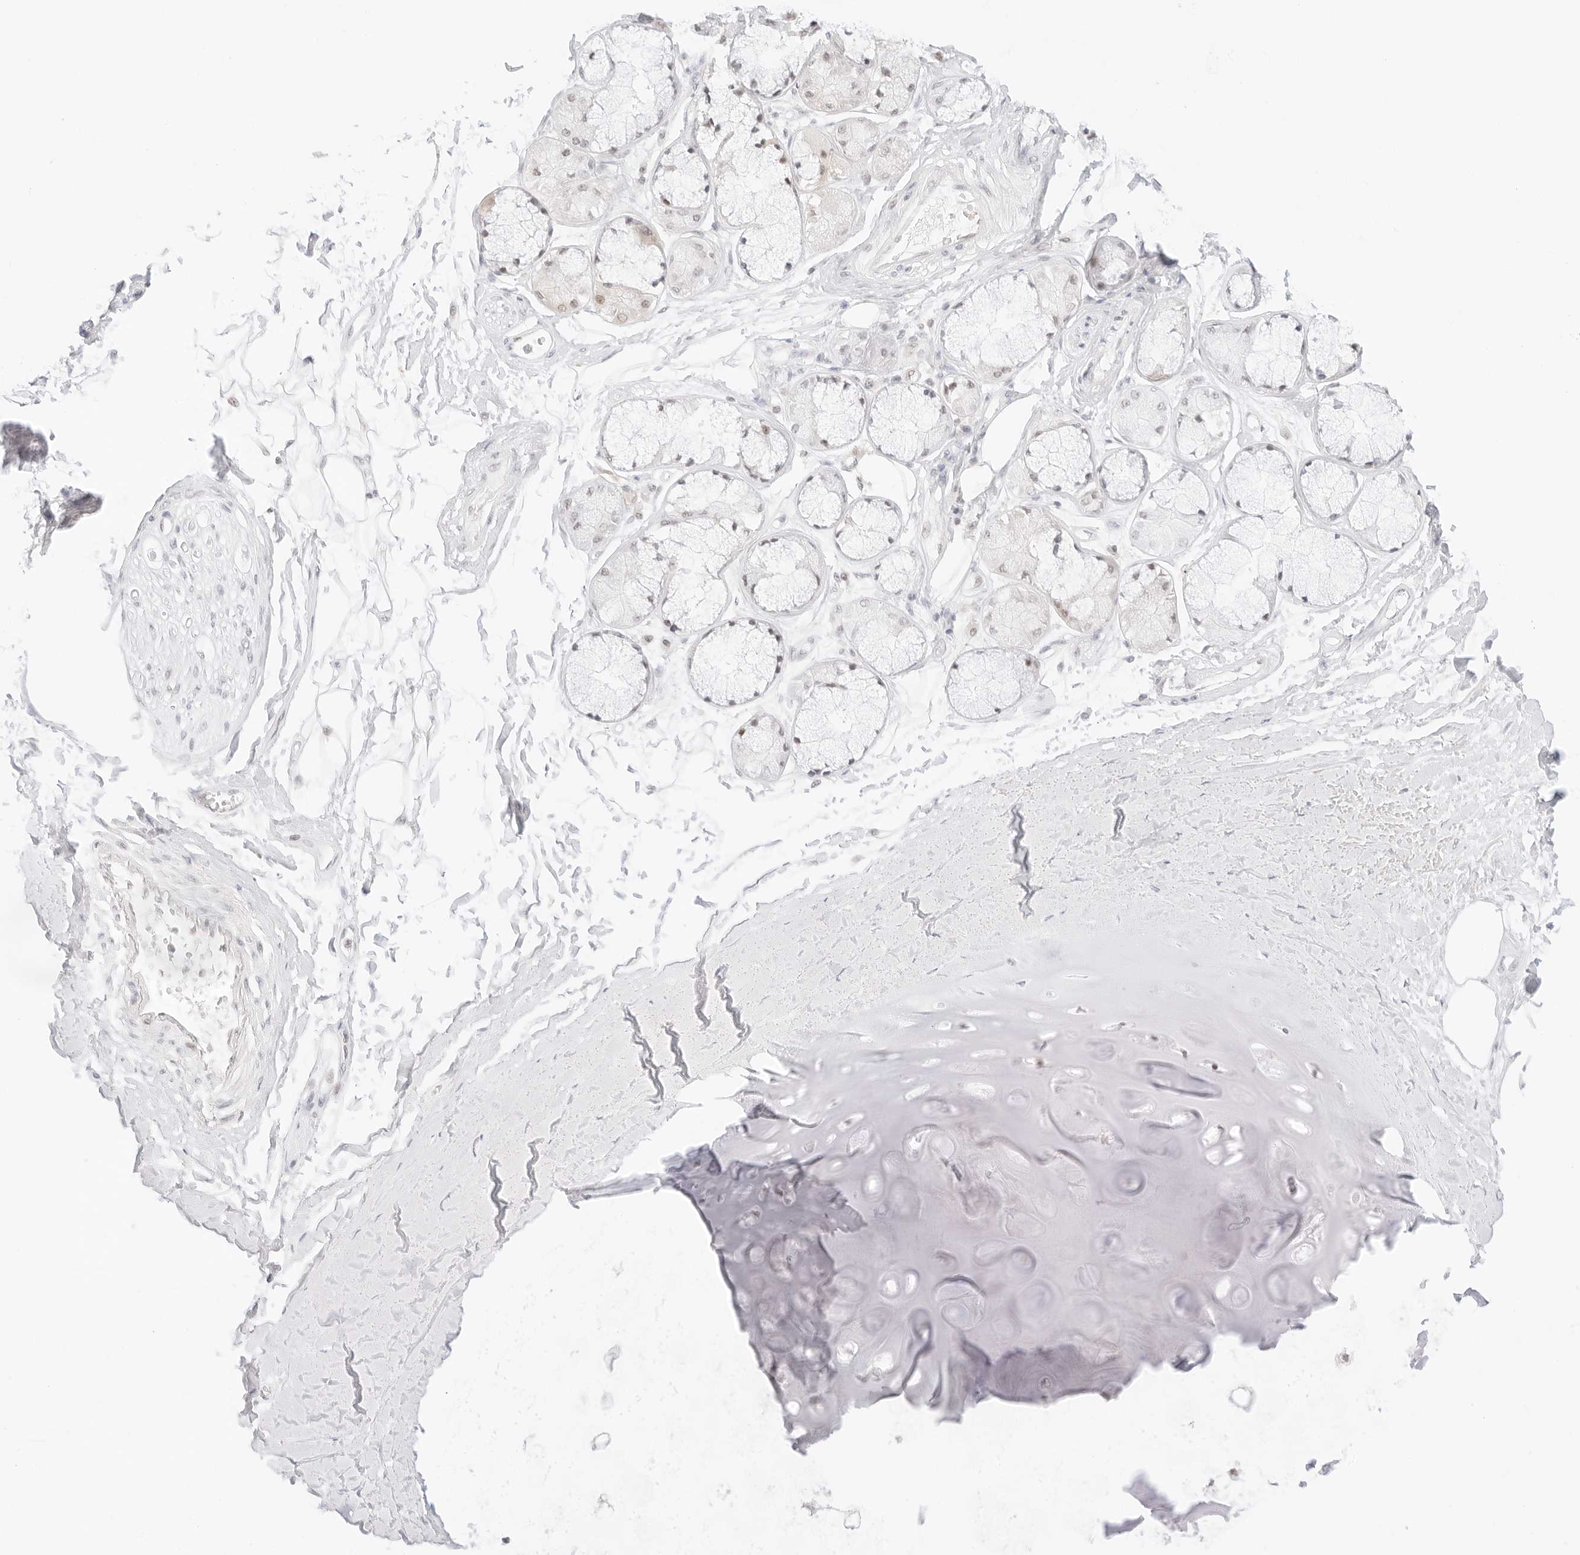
{"staining": {"intensity": "negative", "quantity": "none", "location": "none"}, "tissue": "adipose tissue", "cell_type": "Adipocytes", "image_type": "normal", "snomed": [{"axis": "morphology", "description": "Normal tissue, NOS"}, {"axis": "topography", "description": "Bronchus"}], "caption": "A high-resolution histopathology image shows immunohistochemistry staining of benign adipose tissue, which demonstrates no significant positivity in adipocytes.", "gene": "GNAS", "patient": {"sex": "male", "age": 66}}